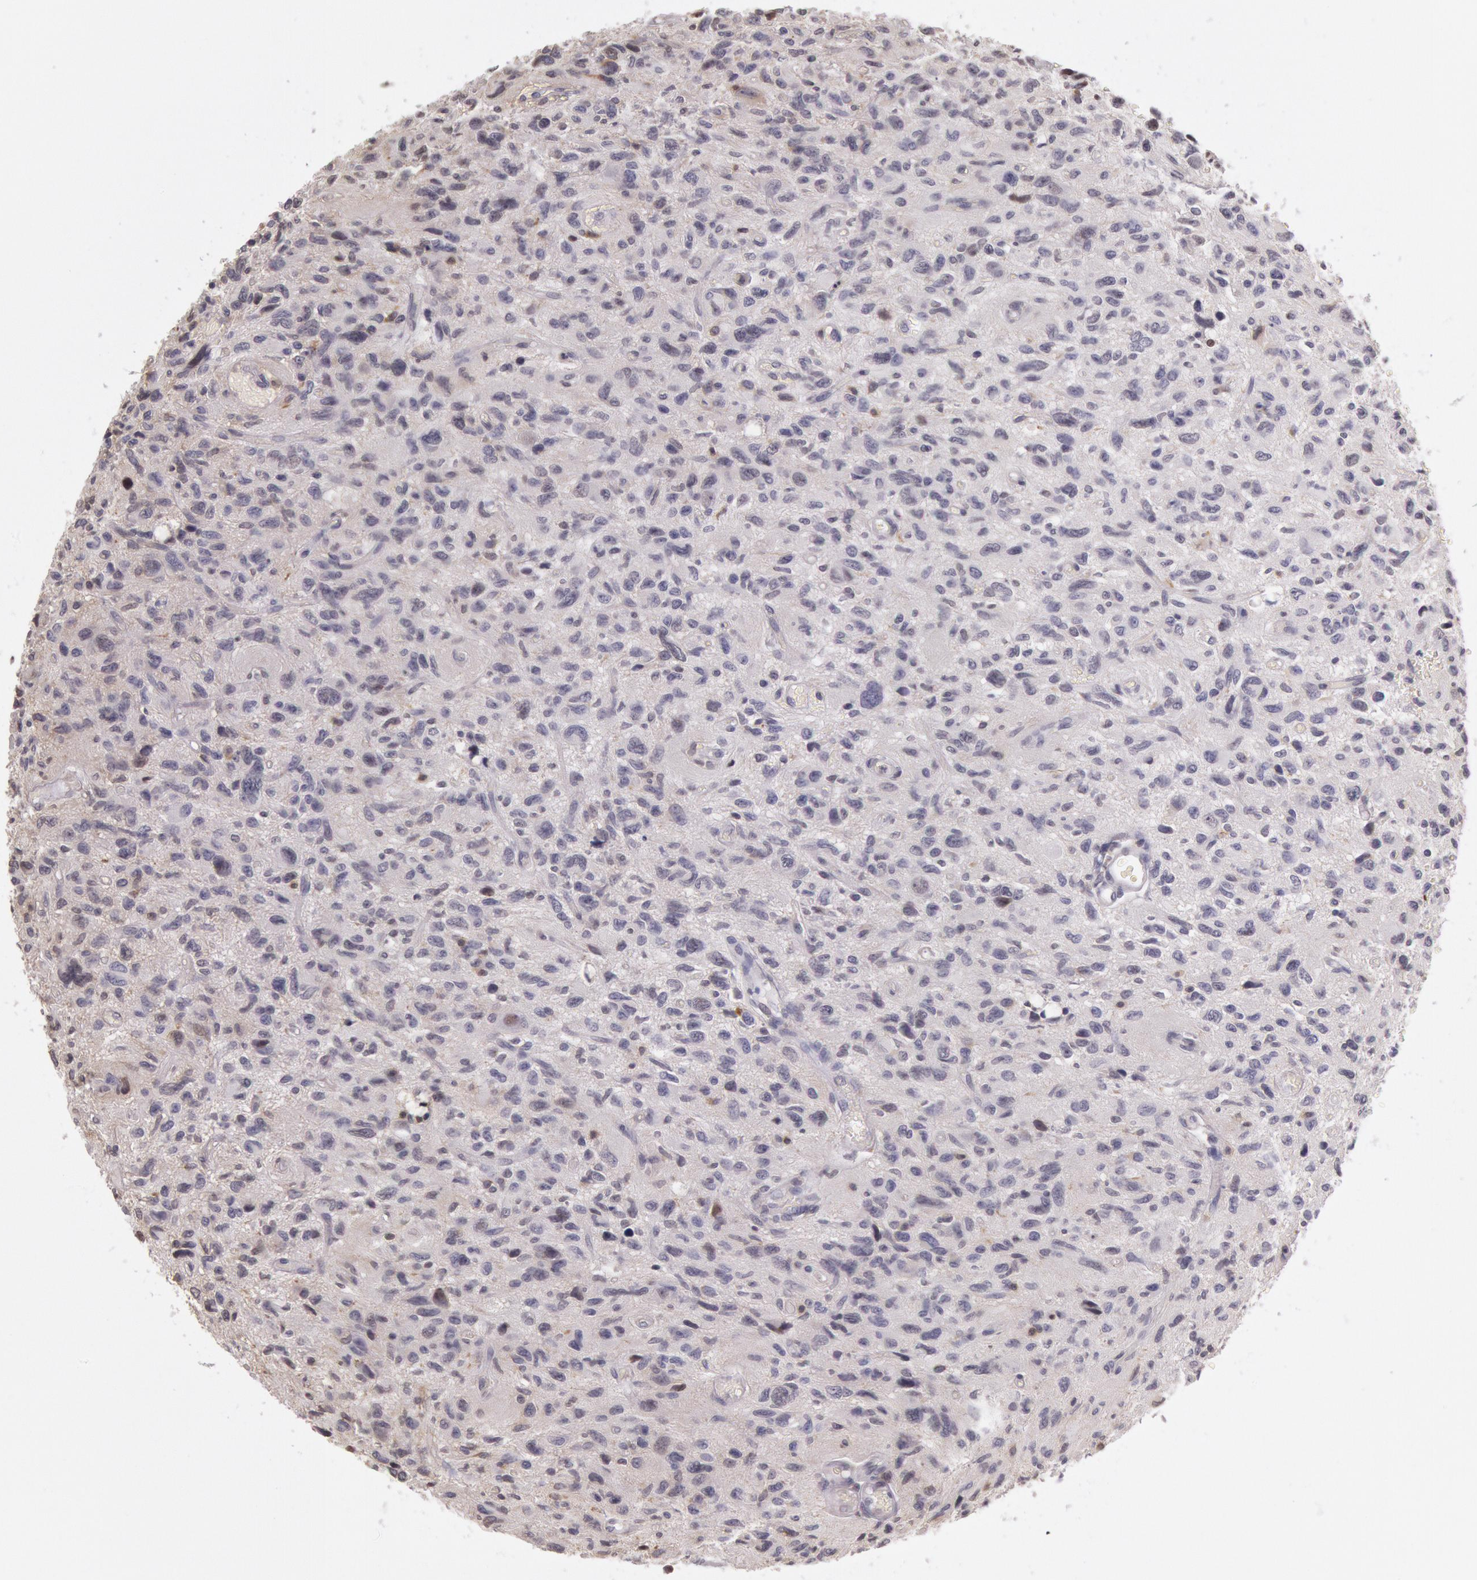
{"staining": {"intensity": "negative", "quantity": "none", "location": "none"}, "tissue": "glioma", "cell_type": "Tumor cells", "image_type": "cancer", "snomed": [{"axis": "morphology", "description": "Glioma, malignant, High grade"}, {"axis": "topography", "description": "Brain"}], "caption": "High magnification brightfield microscopy of glioma stained with DAB (3,3'-diaminobenzidine) (brown) and counterstained with hematoxylin (blue): tumor cells show no significant positivity.", "gene": "HIF1A", "patient": {"sex": "female", "age": 60}}